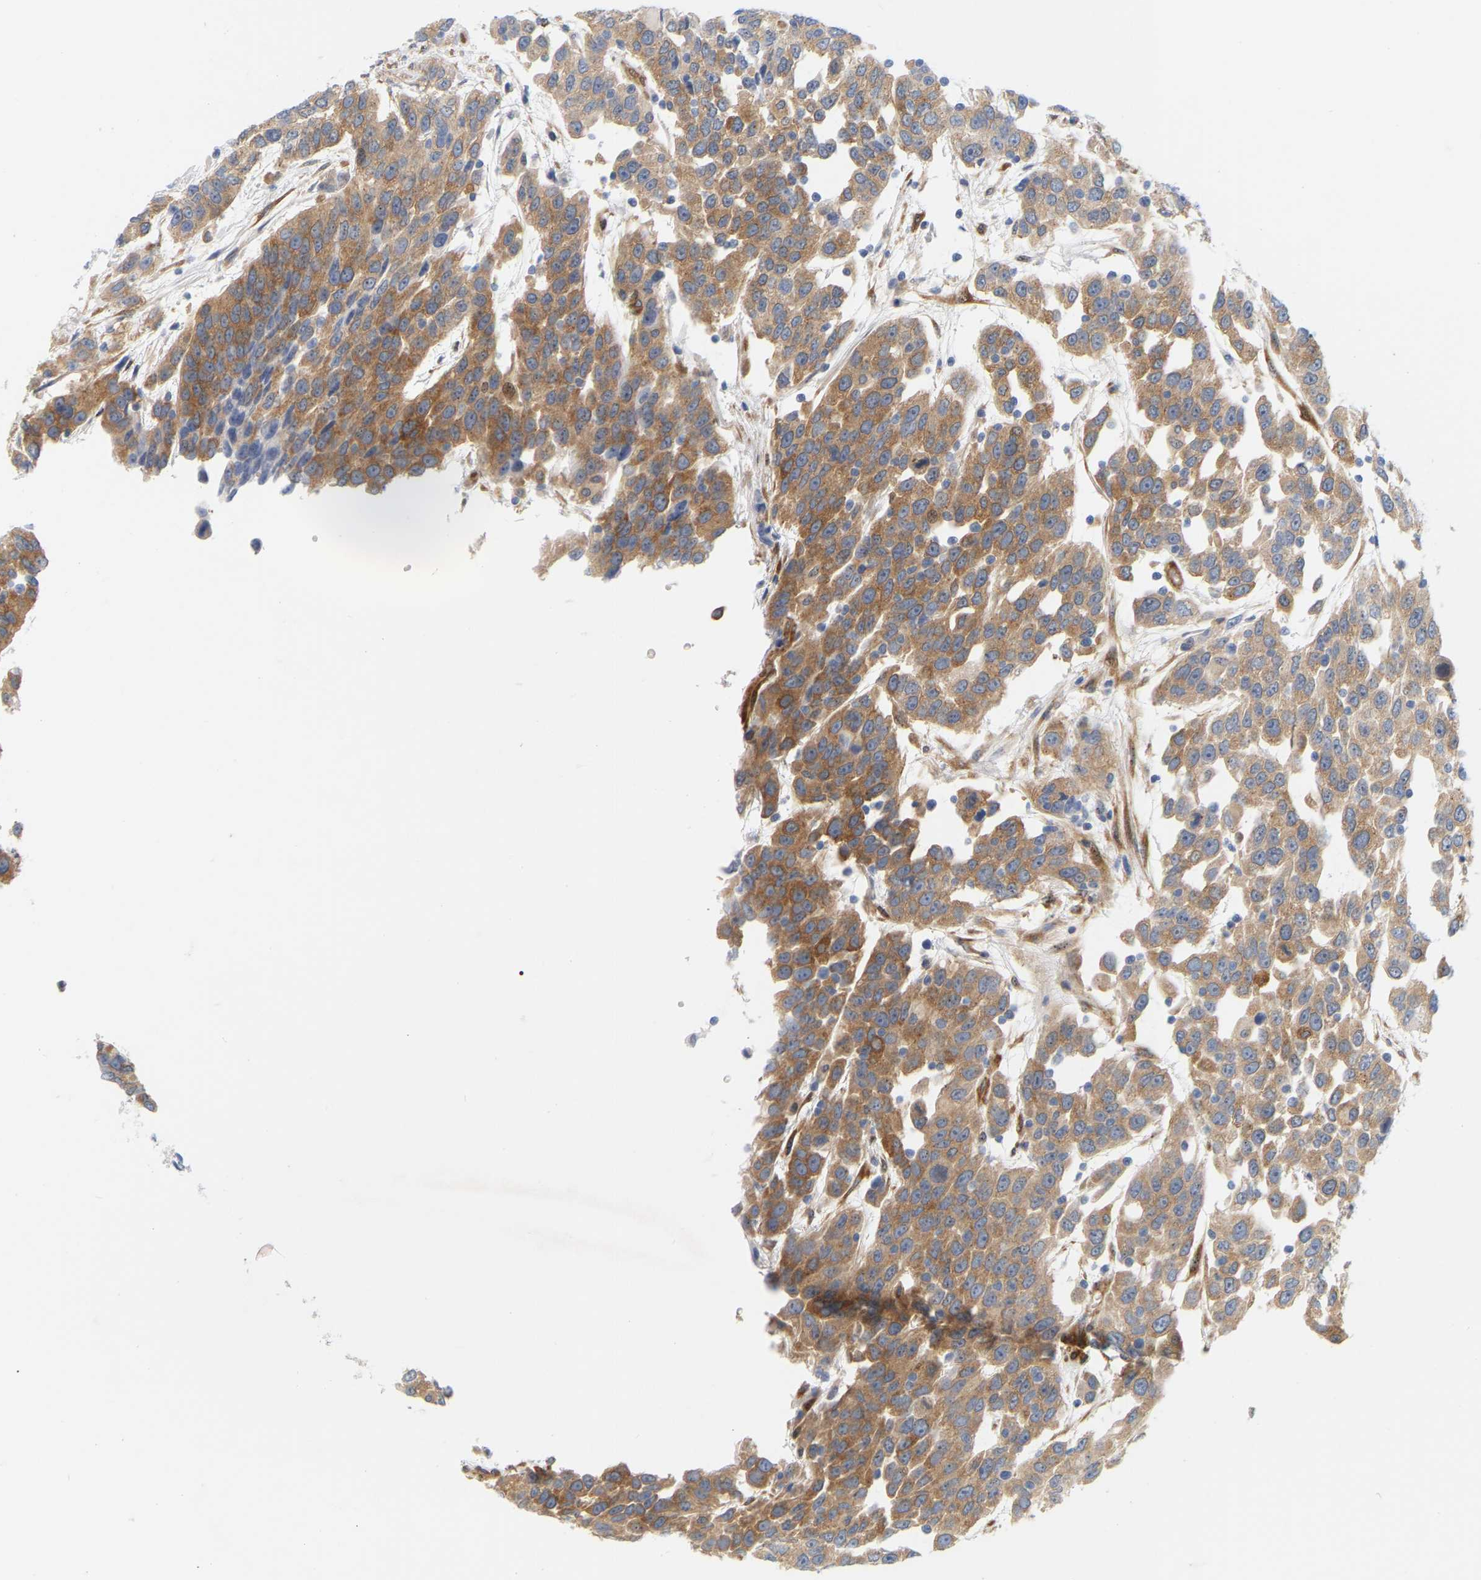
{"staining": {"intensity": "moderate", "quantity": ">75%", "location": "cytoplasmic/membranous"}, "tissue": "urothelial cancer", "cell_type": "Tumor cells", "image_type": "cancer", "snomed": [{"axis": "morphology", "description": "Urothelial carcinoma, High grade"}, {"axis": "topography", "description": "Urinary bladder"}], "caption": "Human urothelial carcinoma (high-grade) stained with a brown dye shows moderate cytoplasmic/membranous positive staining in approximately >75% of tumor cells.", "gene": "RAPH1", "patient": {"sex": "female", "age": 80}}